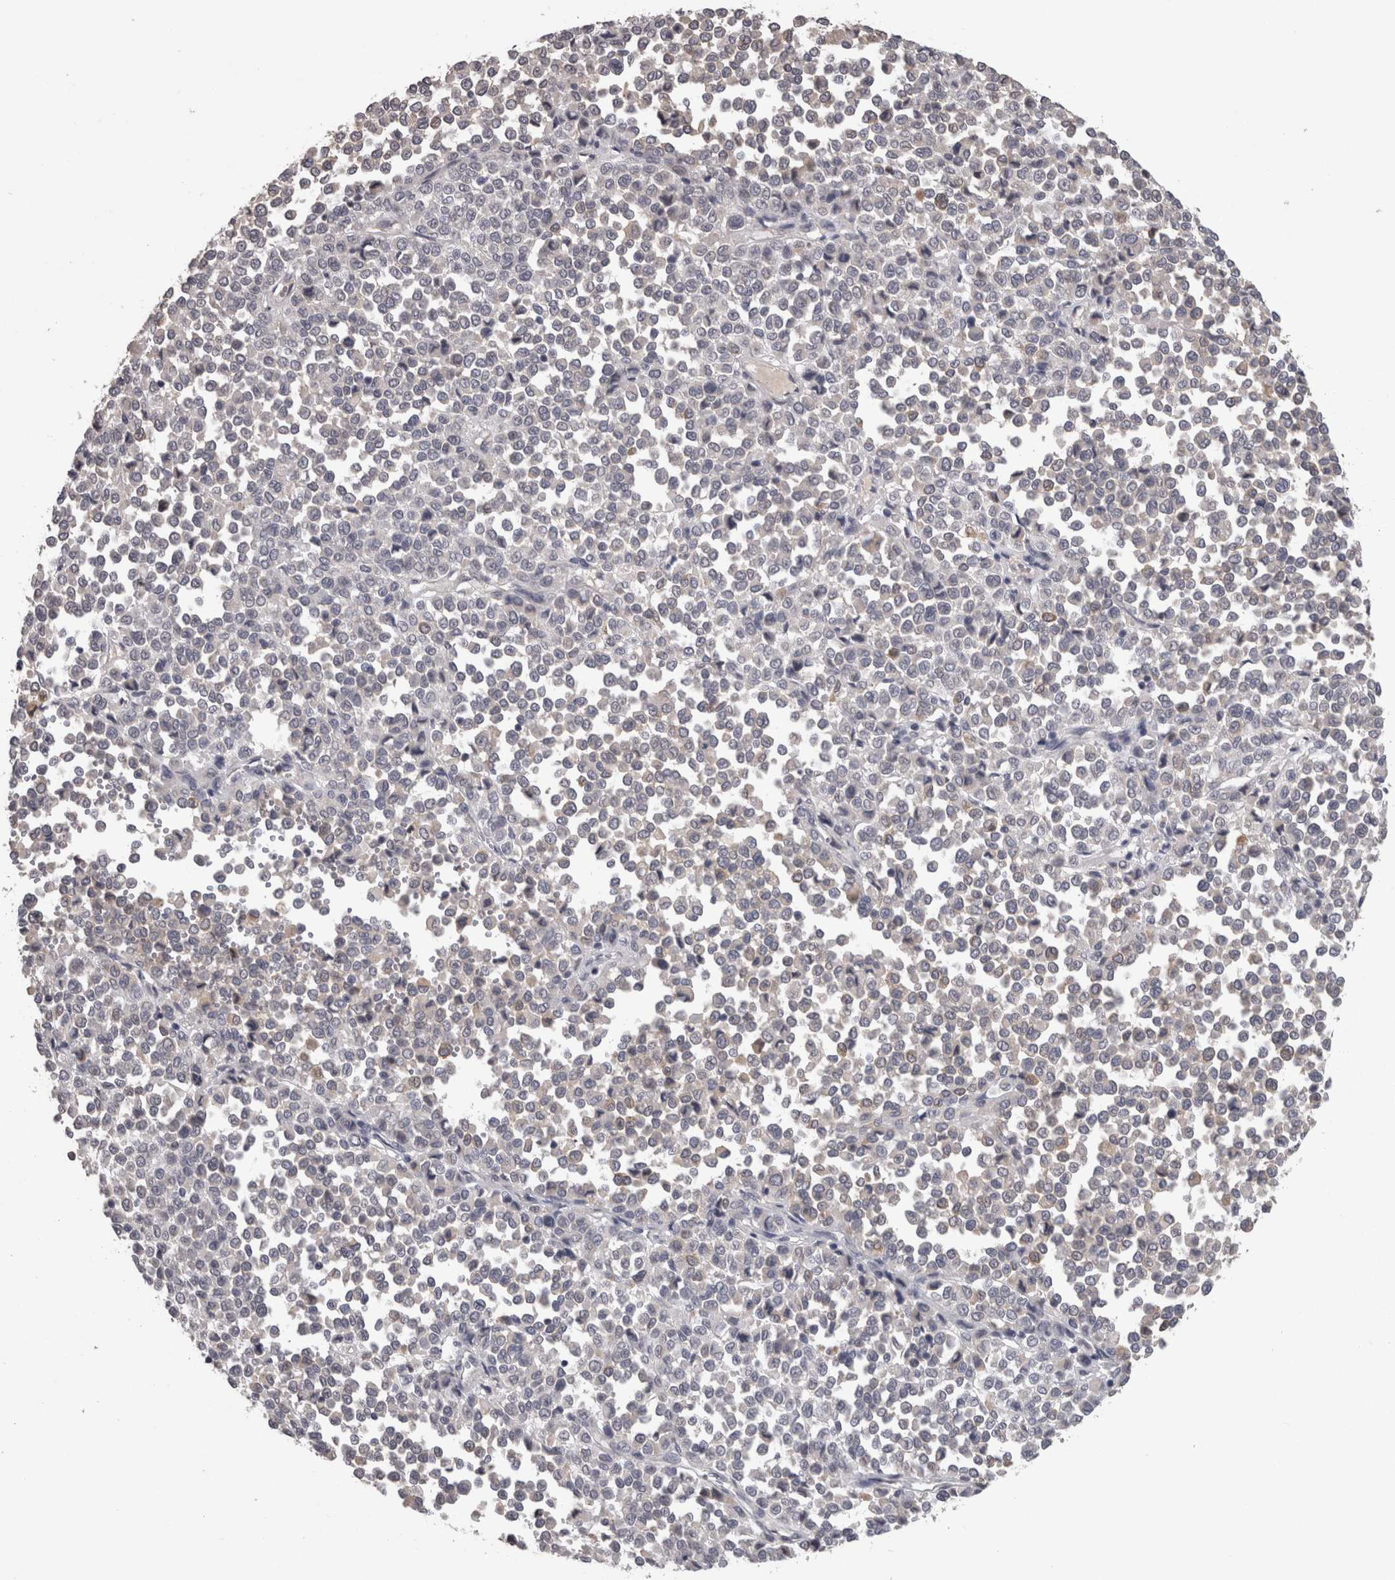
{"staining": {"intensity": "negative", "quantity": "none", "location": "none"}, "tissue": "melanoma", "cell_type": "Tumor cells", "image_type": "cancer", "snomed": [{"axis": "morphology", "description": "Malignant melanoma, Metastatic site"}, {"axis": "topography", "description": "Pancreas"}], "caption": "High power microscopy image of an immunohistochemistry (IHC) photomicrograph of melanoma, revealing no significant staining in tumor cells. (DAB immunohistochemistry with hematoxylin counter stain).", "gene": "PON3", "patient": {"sex": "female", "age": 30}}